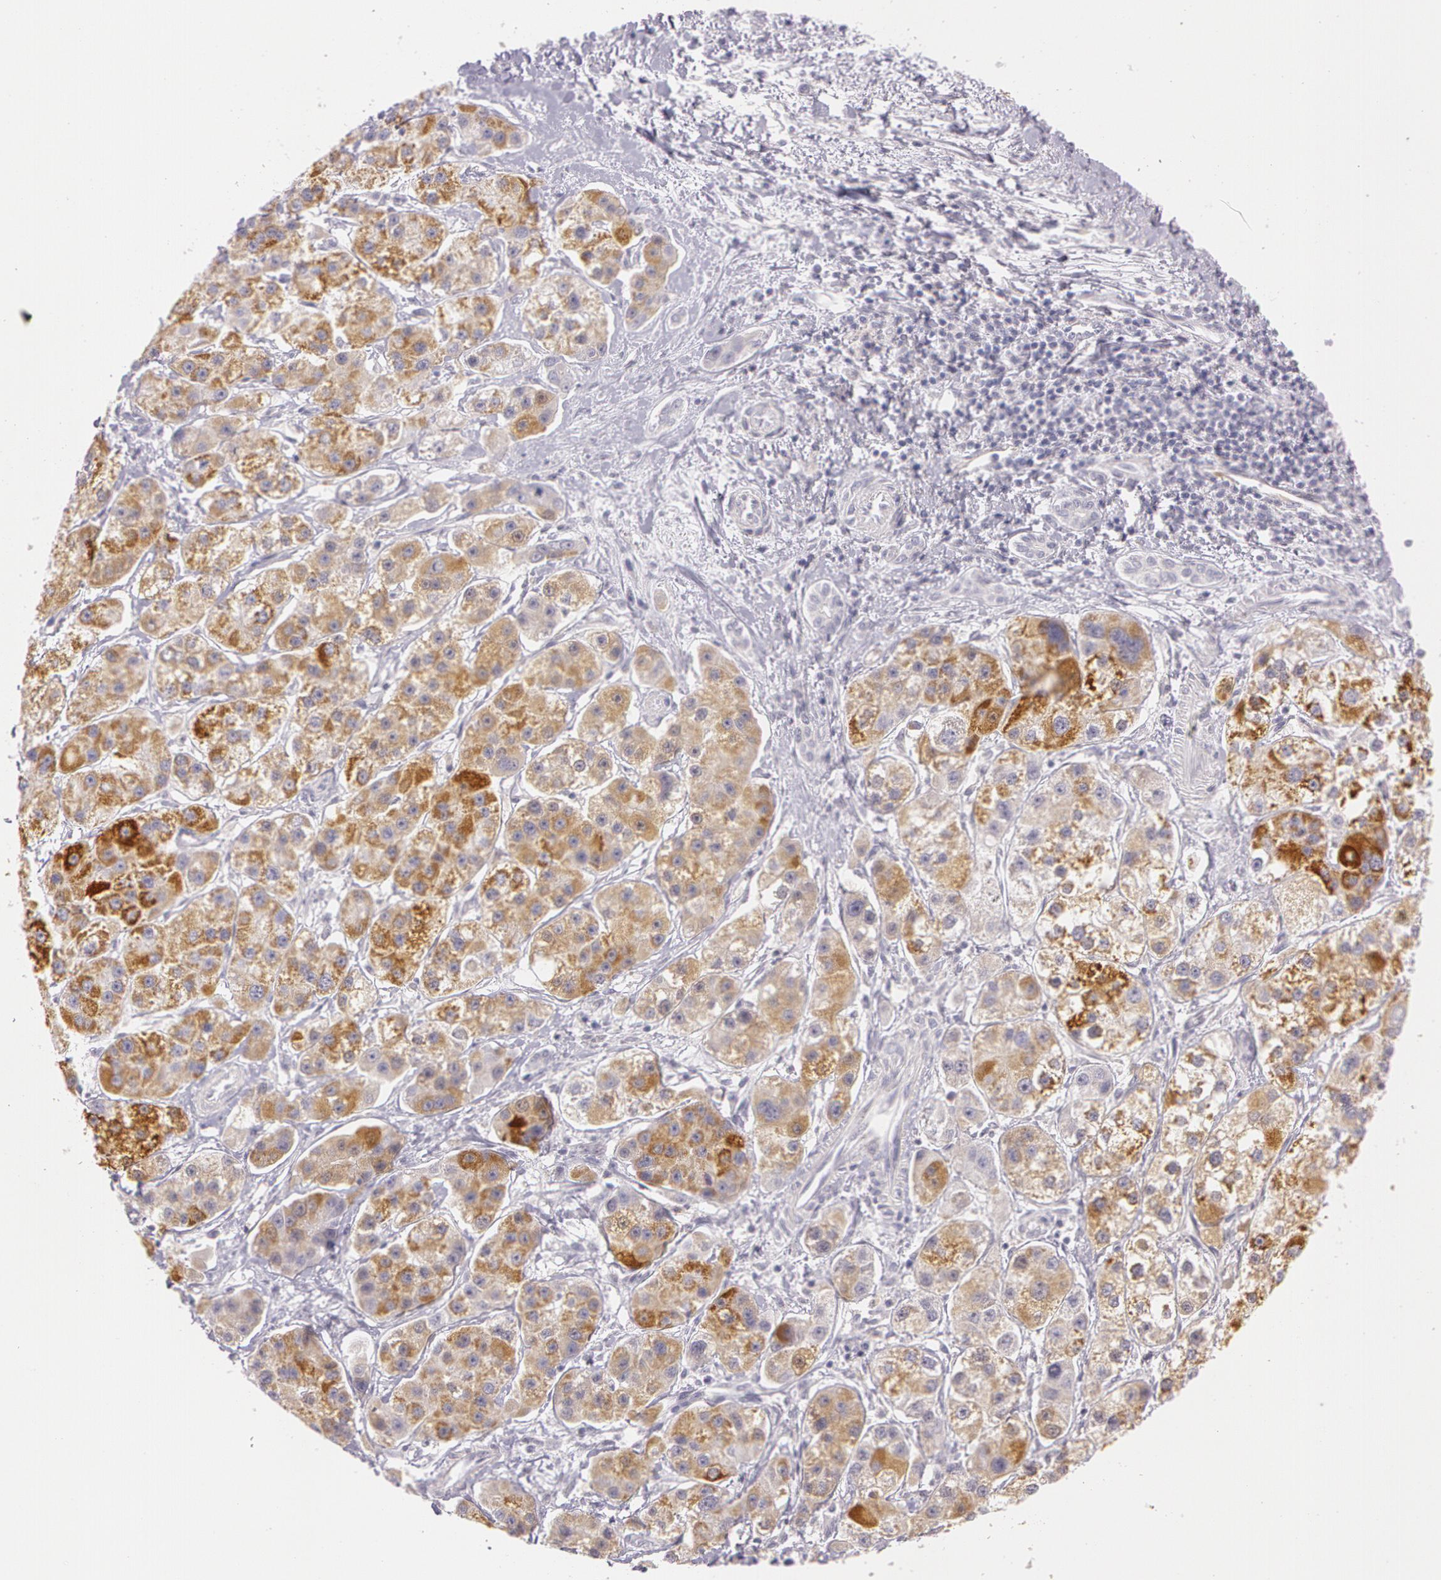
{"staining": {"intensity": "moderate", "quantity": "<25%", "location": "cytoplasmic/membranous"}, "tissue": "liver cancer", "cell_type": "Tumor cells", "image_type": "cancer", "snomed": [{"axis": "morphology", "description": "Carcinoma, Hepatocellular, NOS"}, {"axis": "topography", "description": "Liver"}], "caption": "This image displays immunohistochemistry staining of human liver cancer, with low moderate cytoplasmic/membranous expression in about <25% of tumor cells.", "gene": "OTC", "patient": {"sex": "female", "age": 85}}